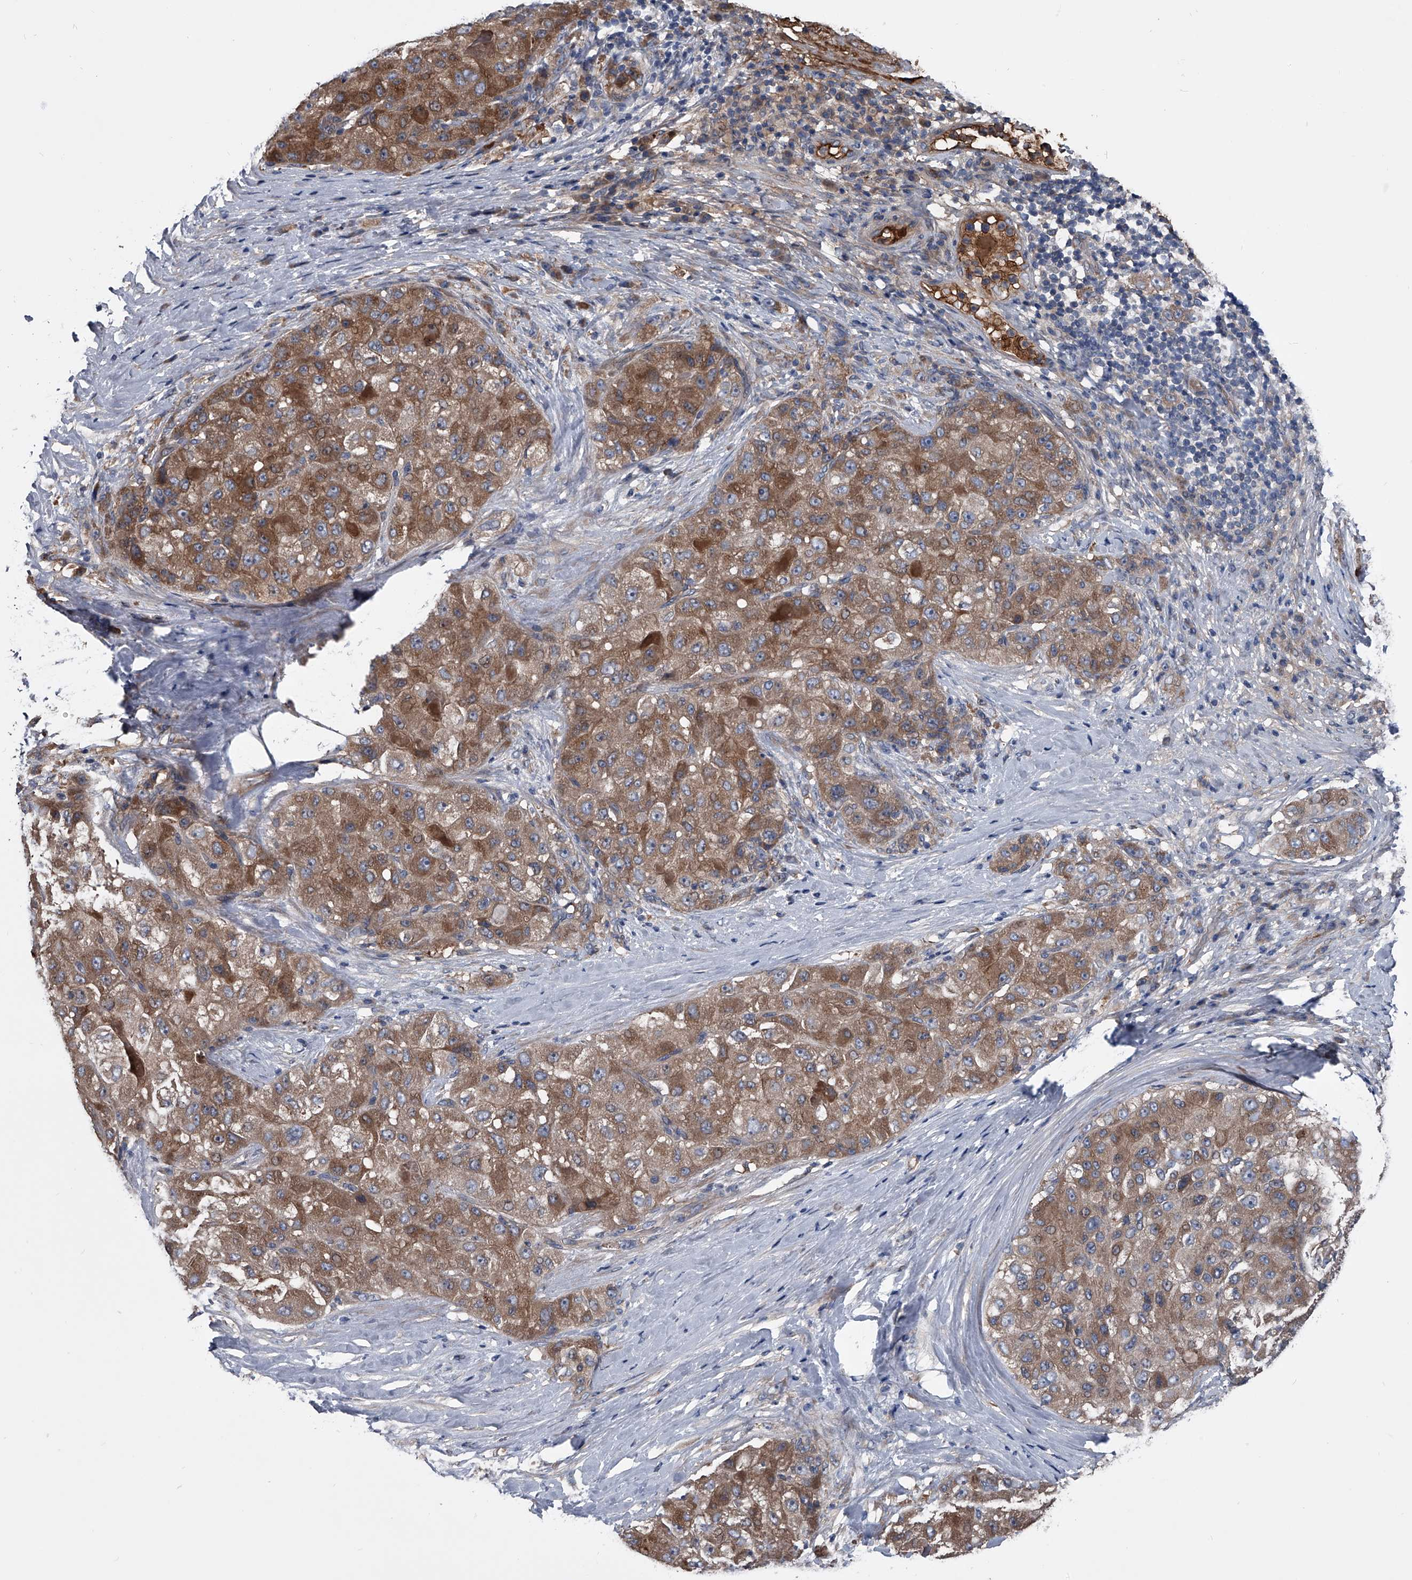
{"staining": {"intensity": "moderate", "quantity": ">75%", "location": "cytoplasmic/membranous"}, "tissue": "liver cancer", "cell_type": "Tumor cells", "image_type": "cancer", "snomed": [{"axis": "morphology", "description": "Carcinoma, Hepatocellular, NOS"}, {"axis": "topography", "description": "Liver"}], "caption": "IHC photomicrograph of neoplastic tissue: human liver cancer (hepatocellular carcinoma) stained using IHC exhibits medium levels of moderate protein expression localized specifically in the cytoplasmic/membranous of tumor cells, appearing as a cytoplasmic/membranous brown color.", "gene": "KIF13A", "patient": {"sex": "male", "age": 80}}